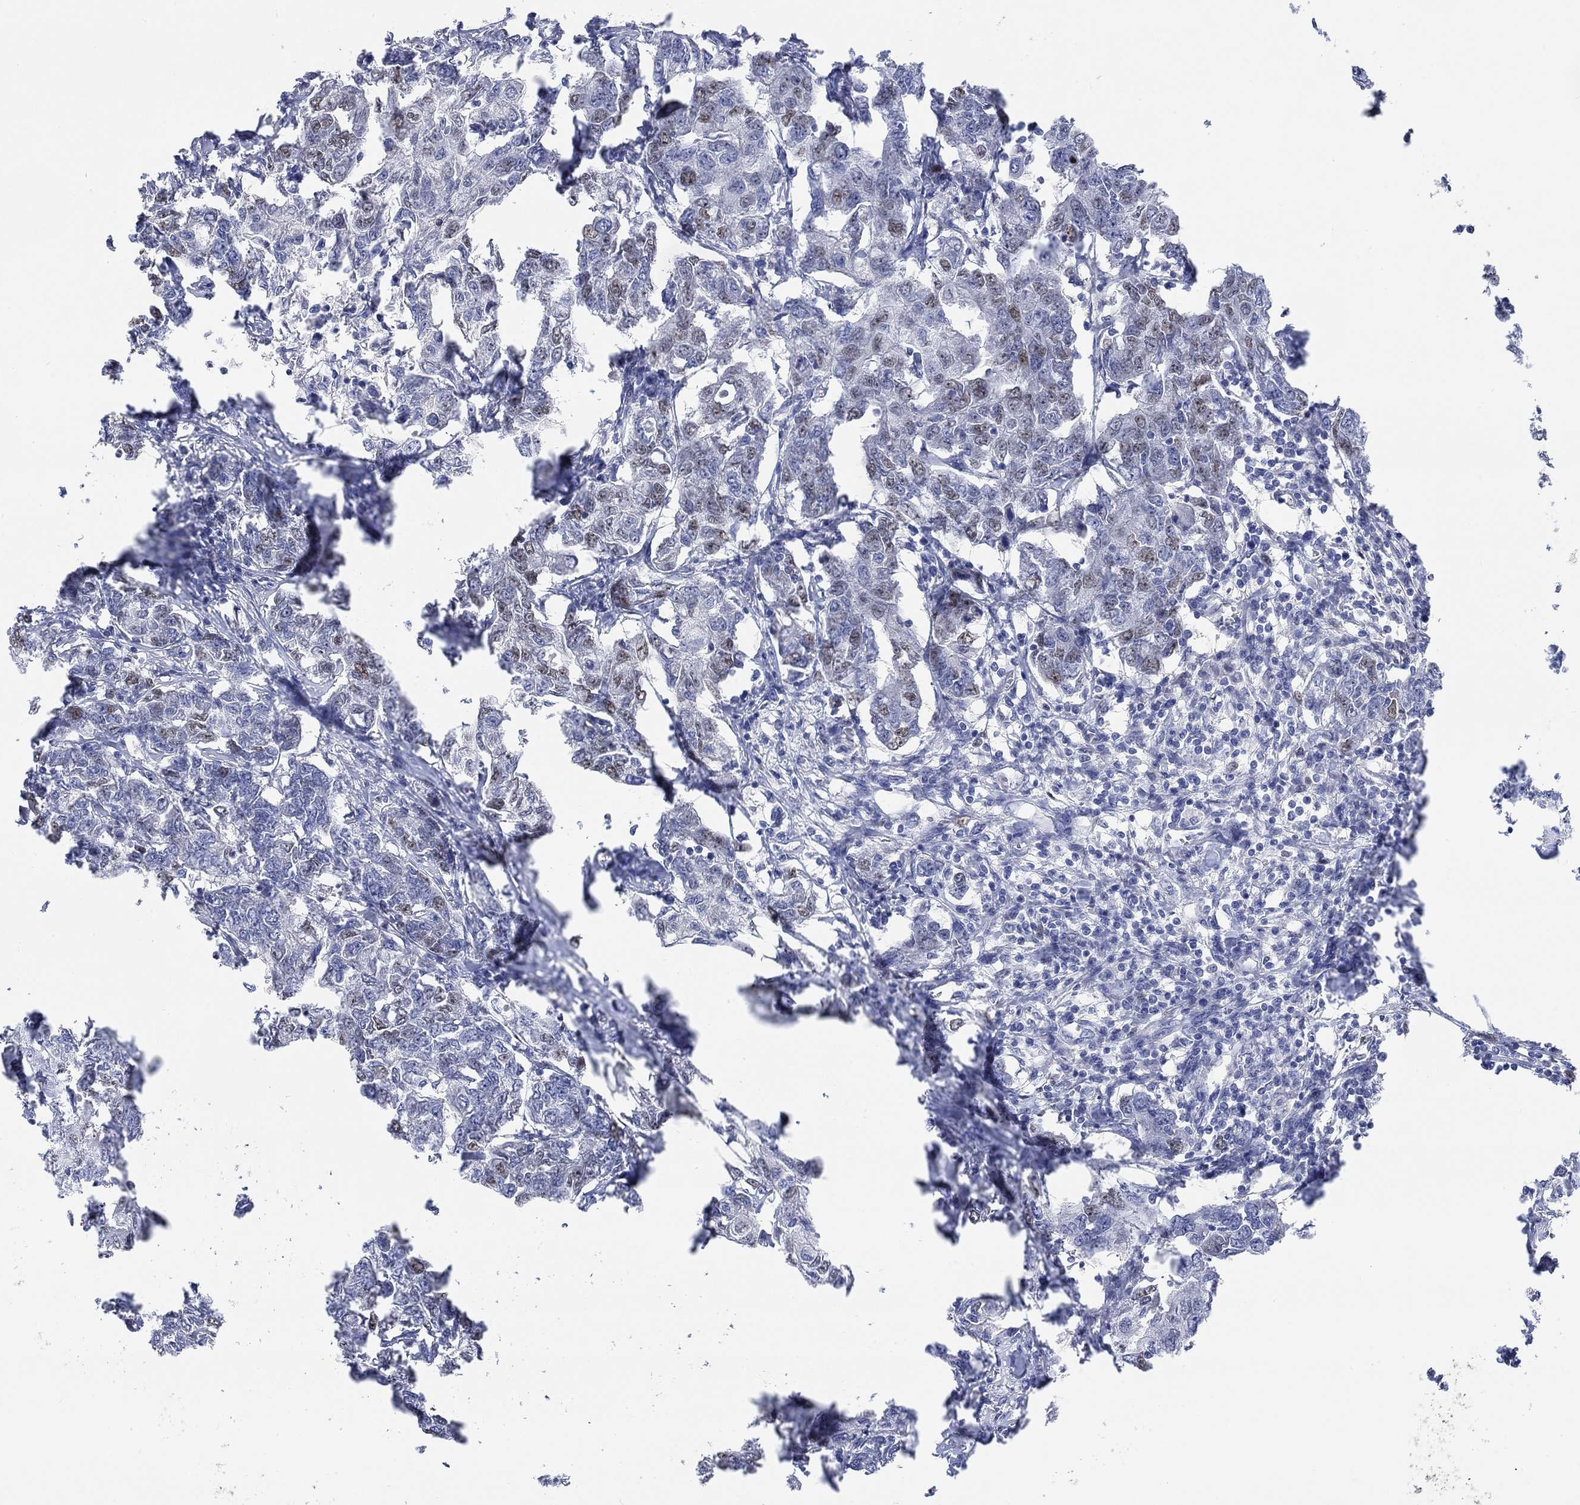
{"staining": {"intensity": "weak", "quantity": "25%-75%", "location": "nuclear"}, "tissue": "breast cancer", "cell_type": "Tumor cells", "image_type": "cancer", "snomed": [{"axis": "morphology", "description": "Duct carcinoma"}, {"axis": "topography", "description": "Breast"}], "caption": "A photomicrograph showing weak nuclear staining in approximately 25%-75% of tumor cells in intraductal carcinoma (breast), as visualized by brown immunohistochemical staining.", "gene": "DLK1", "patient": {"sex": "female", "age": 88}}